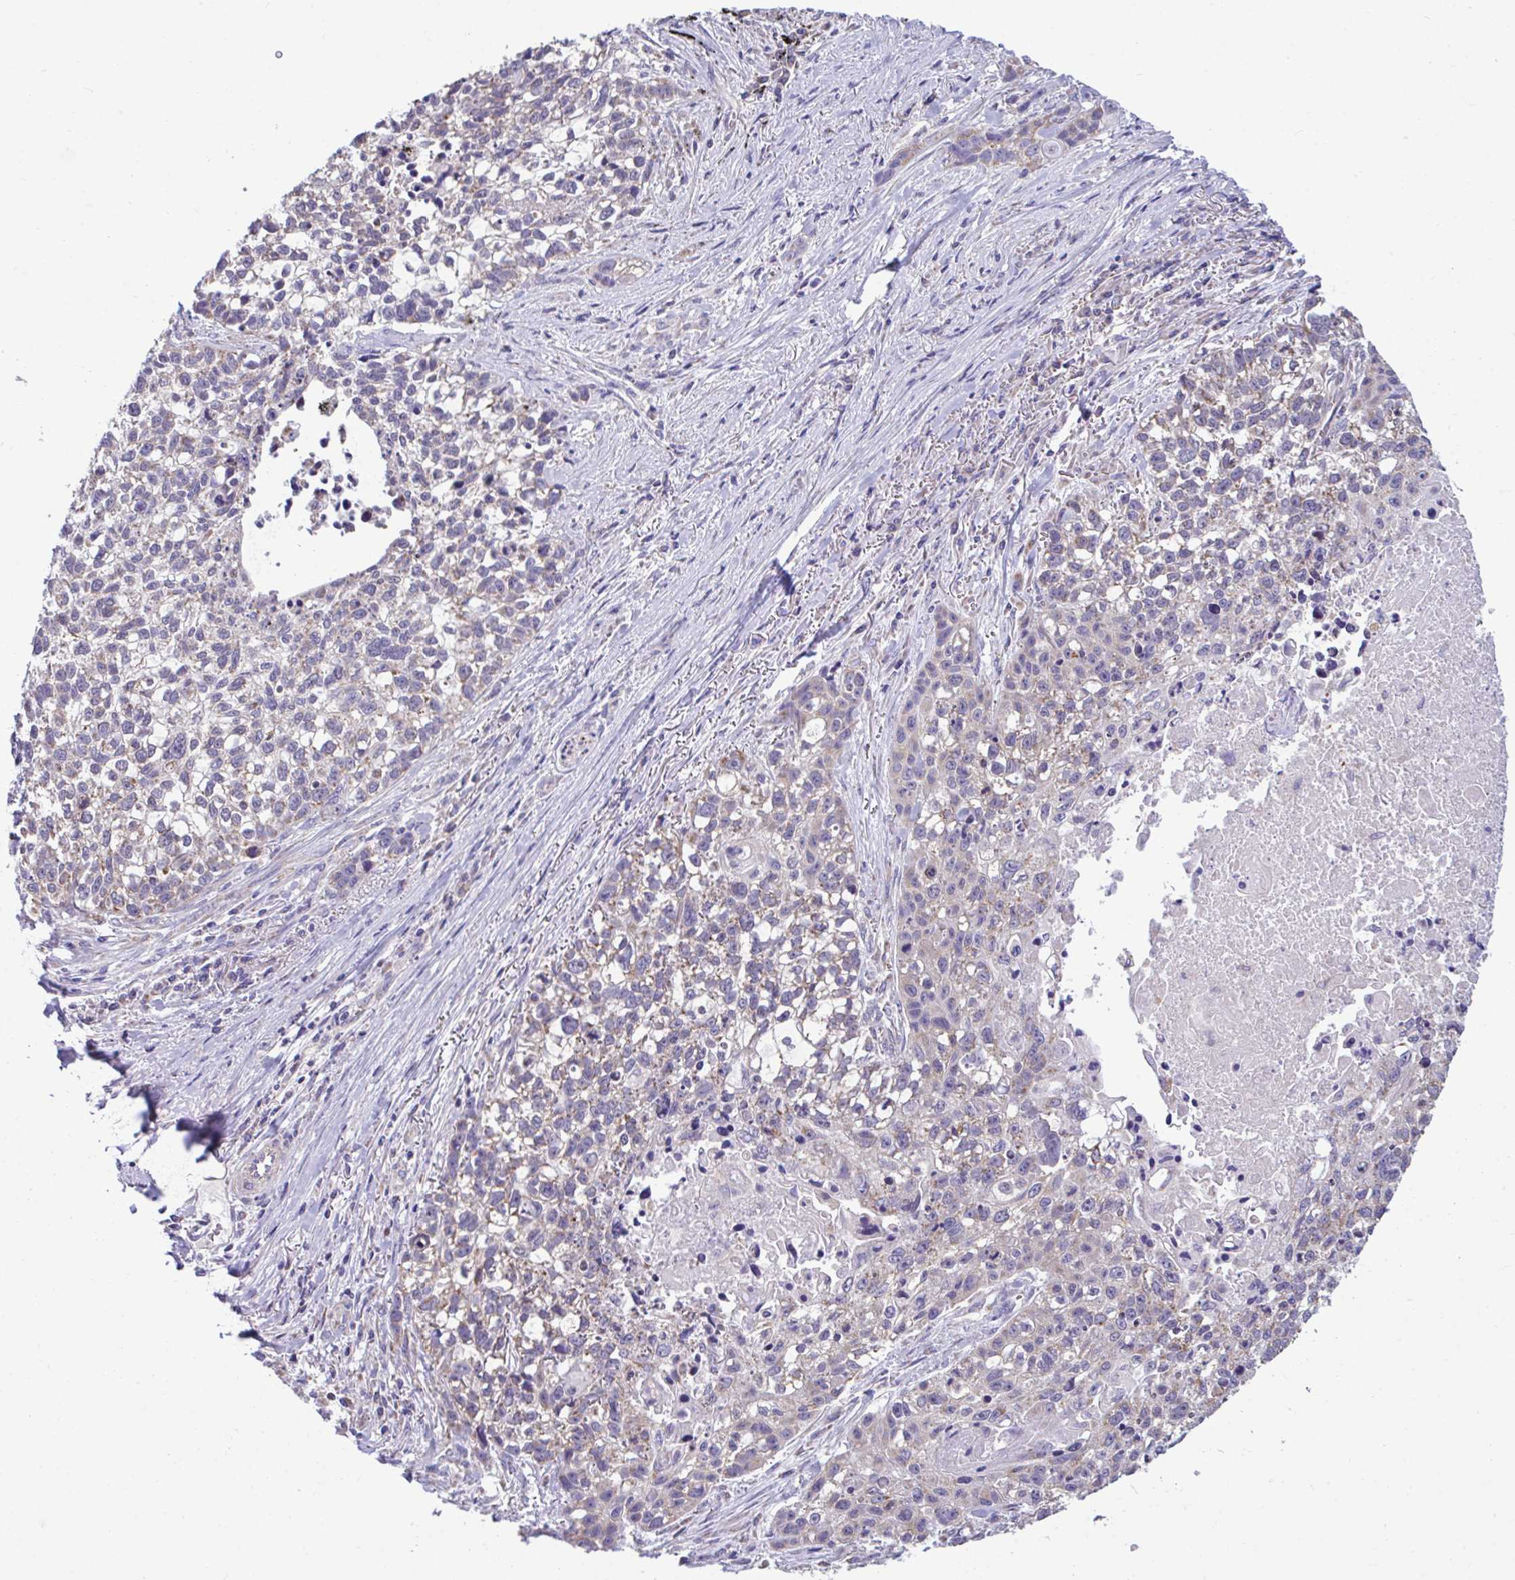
{"staining": {"intensity": "weak", "quantity": "<25%", "location": "cytoplasmic/membranous"}, "tissue": "lung cancer", "cell_type": "Tumor cells", "image_type": "cancer", "snomed": [{"axis": "morphology", "description": "Squamous cell carcinoma, NOS"}, {"axis": "topography", "description": "Lung"}], "caption": "IHC of lung squamous cell carcinoma reveals no staining in tumor cells.", "gene": "SARS2", "patient": {"sex": "male", "age": 74}}